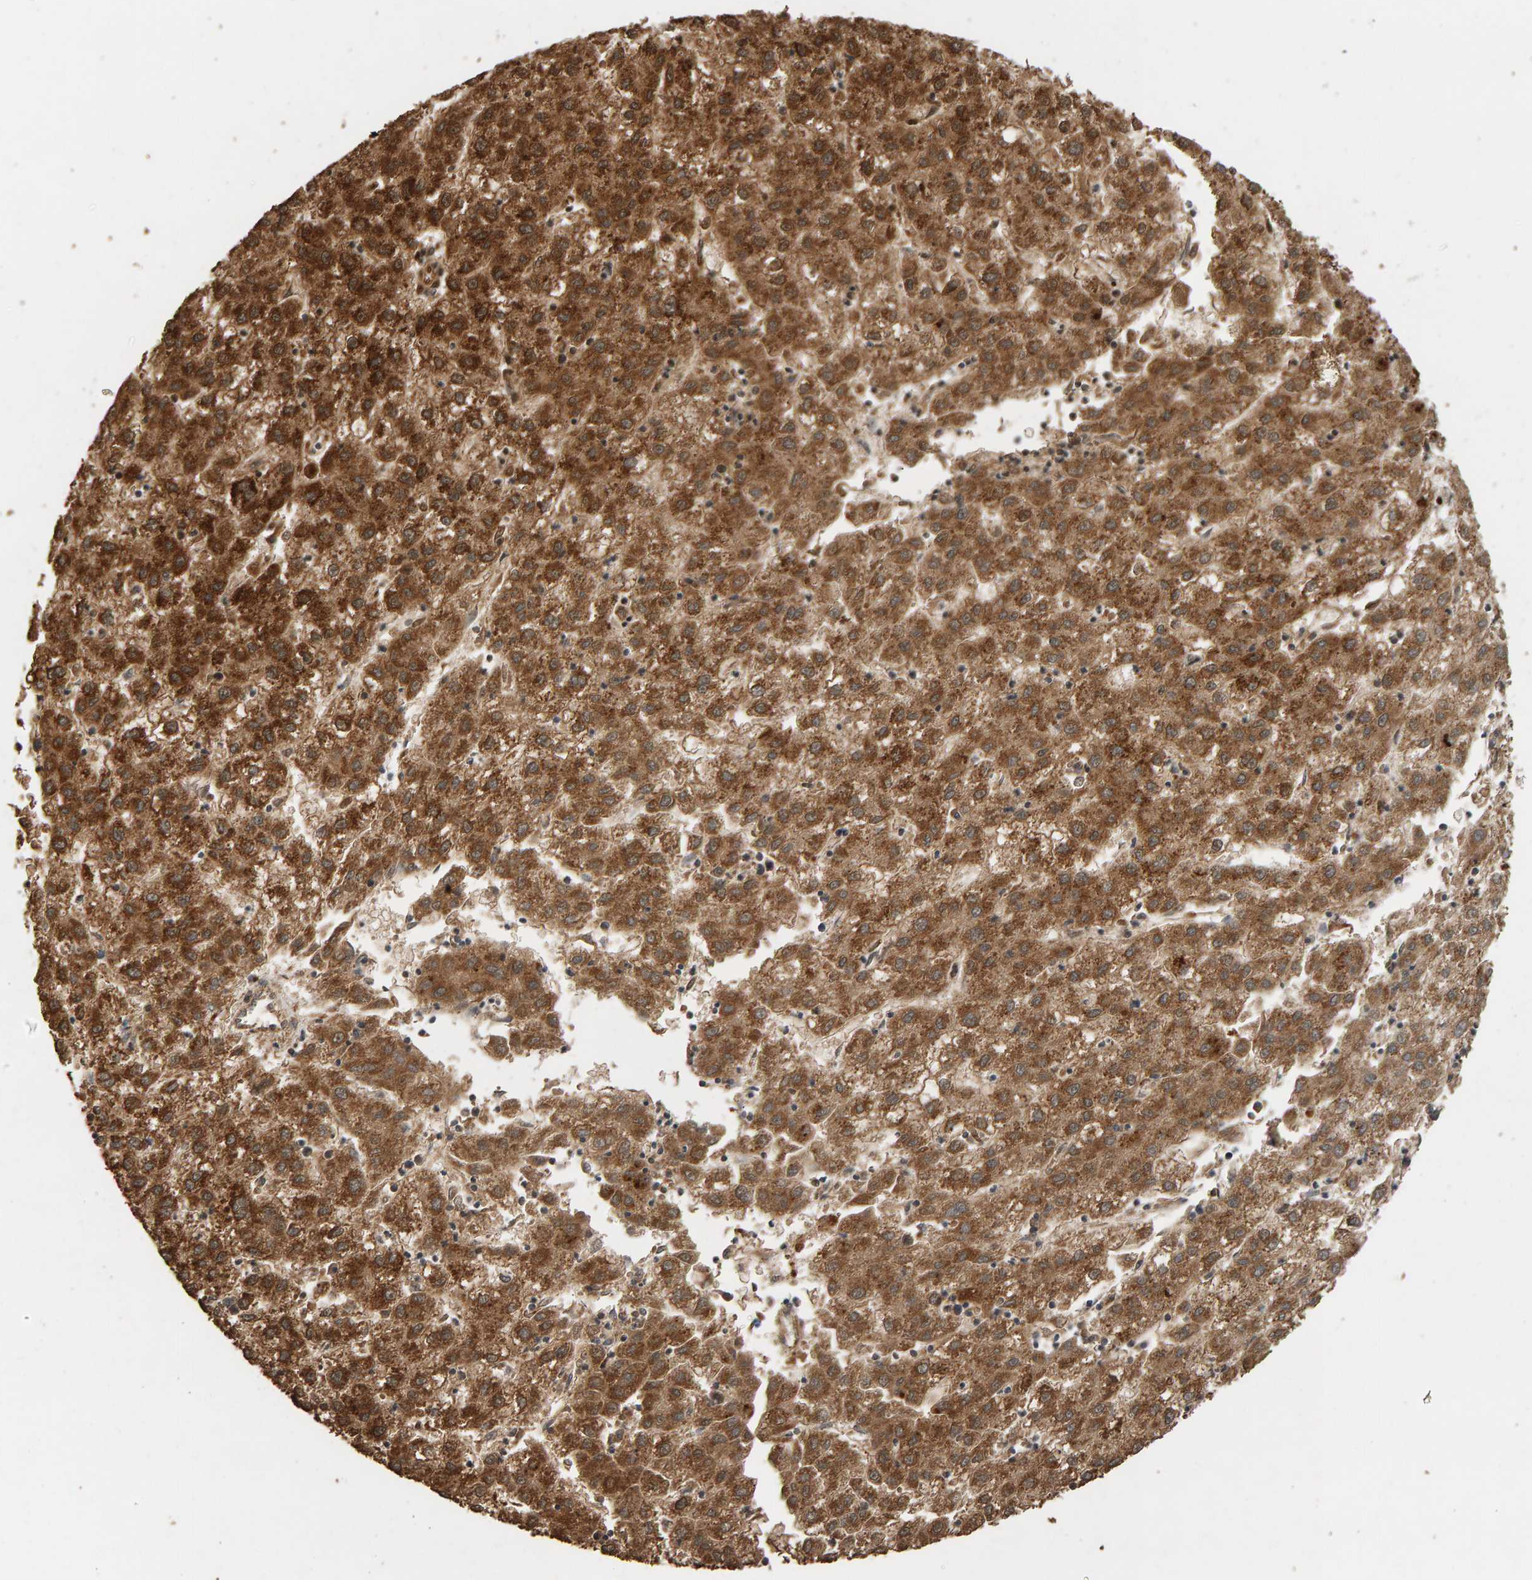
{"staining": {"intensity": "strong", "quantity": ">75%", "location": "cytoplasmic/membranous"}, "tissue": "liver cancer", "cell_type": "Tumor cells", "image_type": "cancer", "snomed": [{"axis": "morphology", "description": "Carcinoma, Hepatocellular, NOS"}, {"axis": "topography", "description": "Liver"}], "caption": "High-magnification brightfield microscopy of liver cancer stained with DAB (brown) and counterstained with hematoxylin (blue). tumor cells exhibit strong cytoplasmic/membranous expression is present in approximately>75% of cells.", "gene": "GSTK1", "patient": {"sex": "male", "age": 72}}